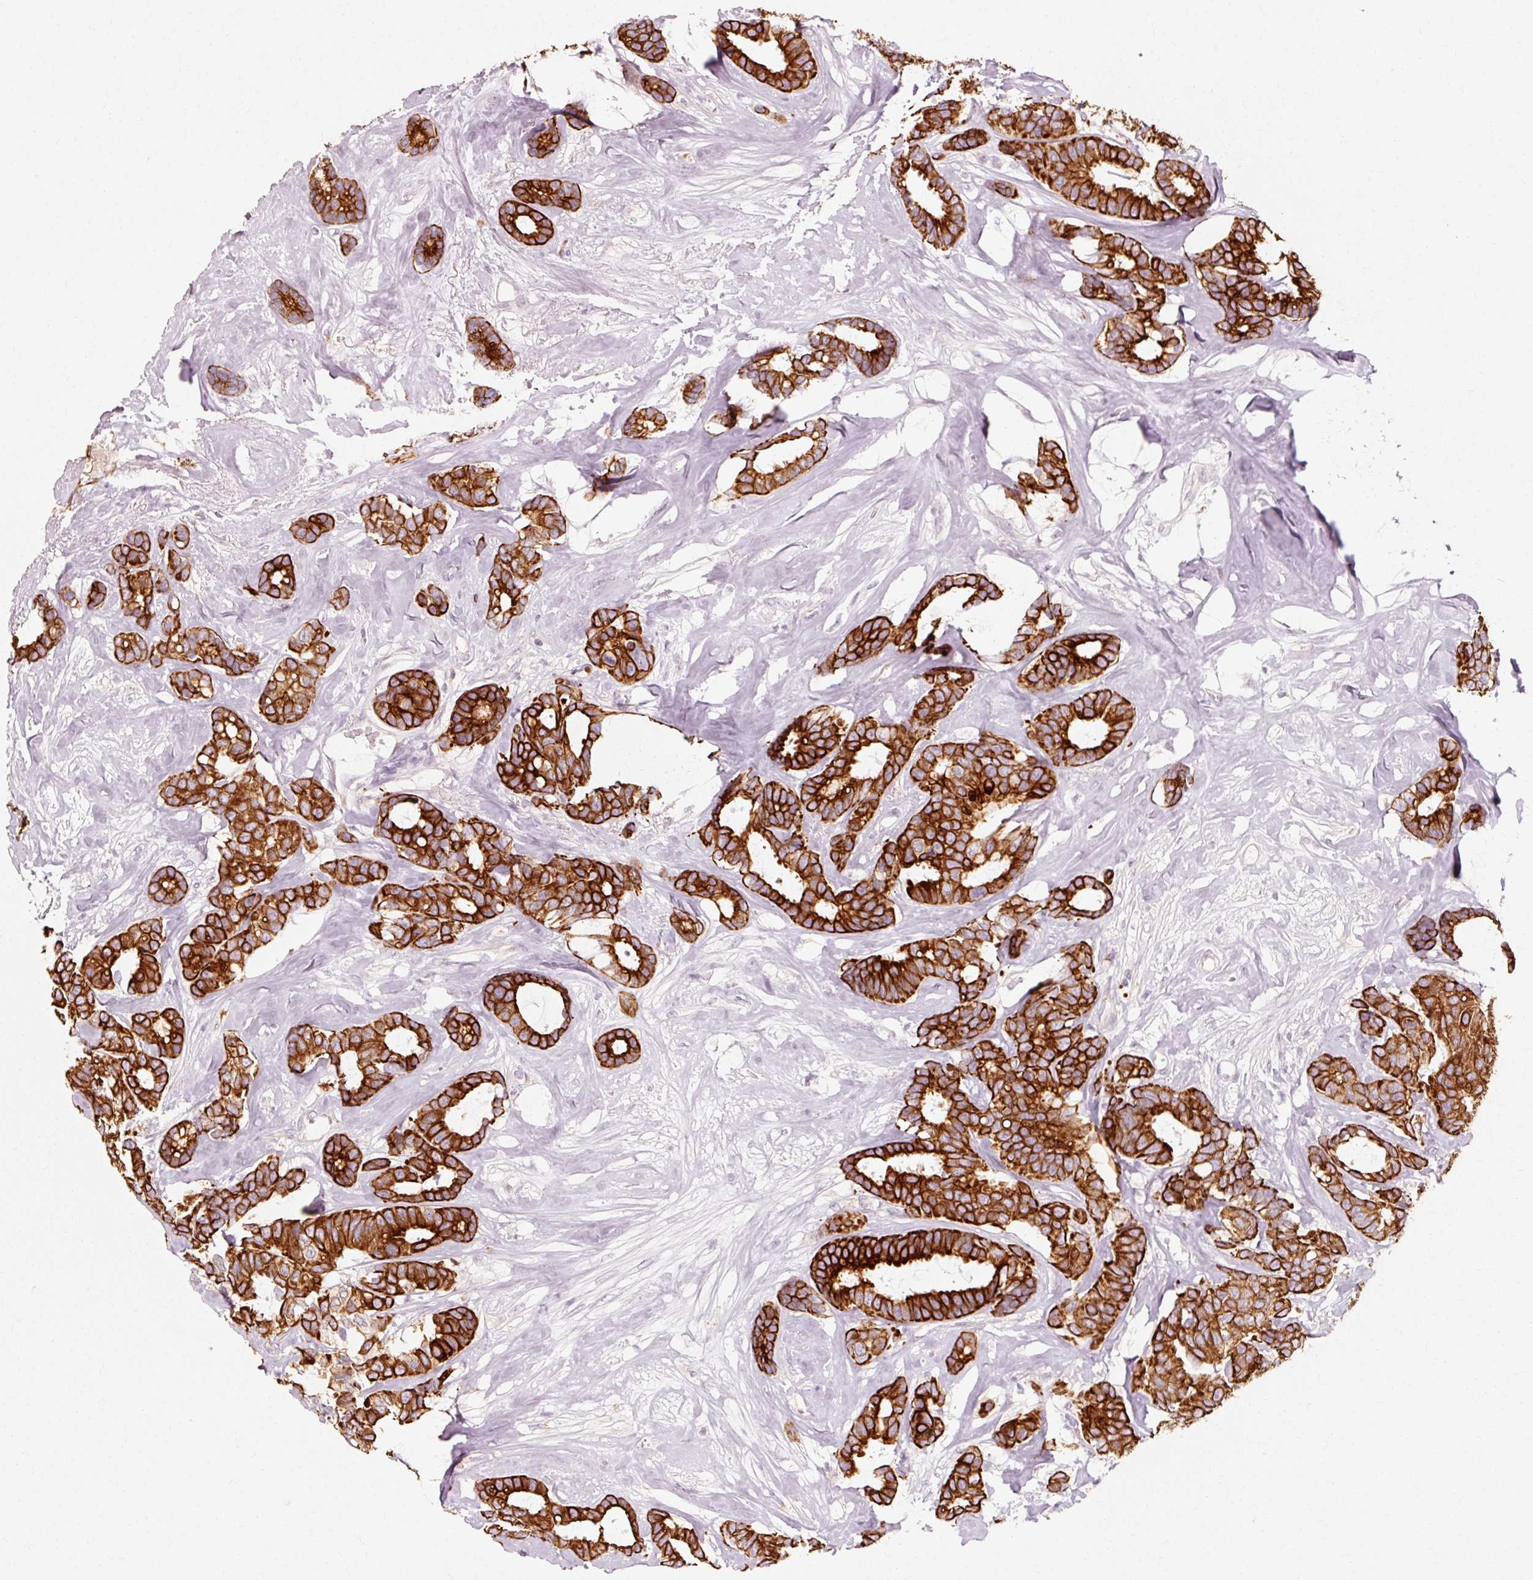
{"staining": {"intensity": "strong", "quantity": ">75%", "location": "cytoplasmic/membranous"}, "tissue": "breast cancer", "cell_type": "Tumor cells", "image_type": "cancer", "snomed": [{"axis": "morphology", "description": "Duct carcinoma"}, {"axis": "topography", "description": "Breast"}], "caption": "This photomicrograph displays IHC staining of breast cancer (infiltrating ductal carcinoma), with high strong cytoplasmic/membranous staining in approximately >75% of tumor cells.", "gene": "TRIM73", "patient": {"sex": "female", "age": 87}}